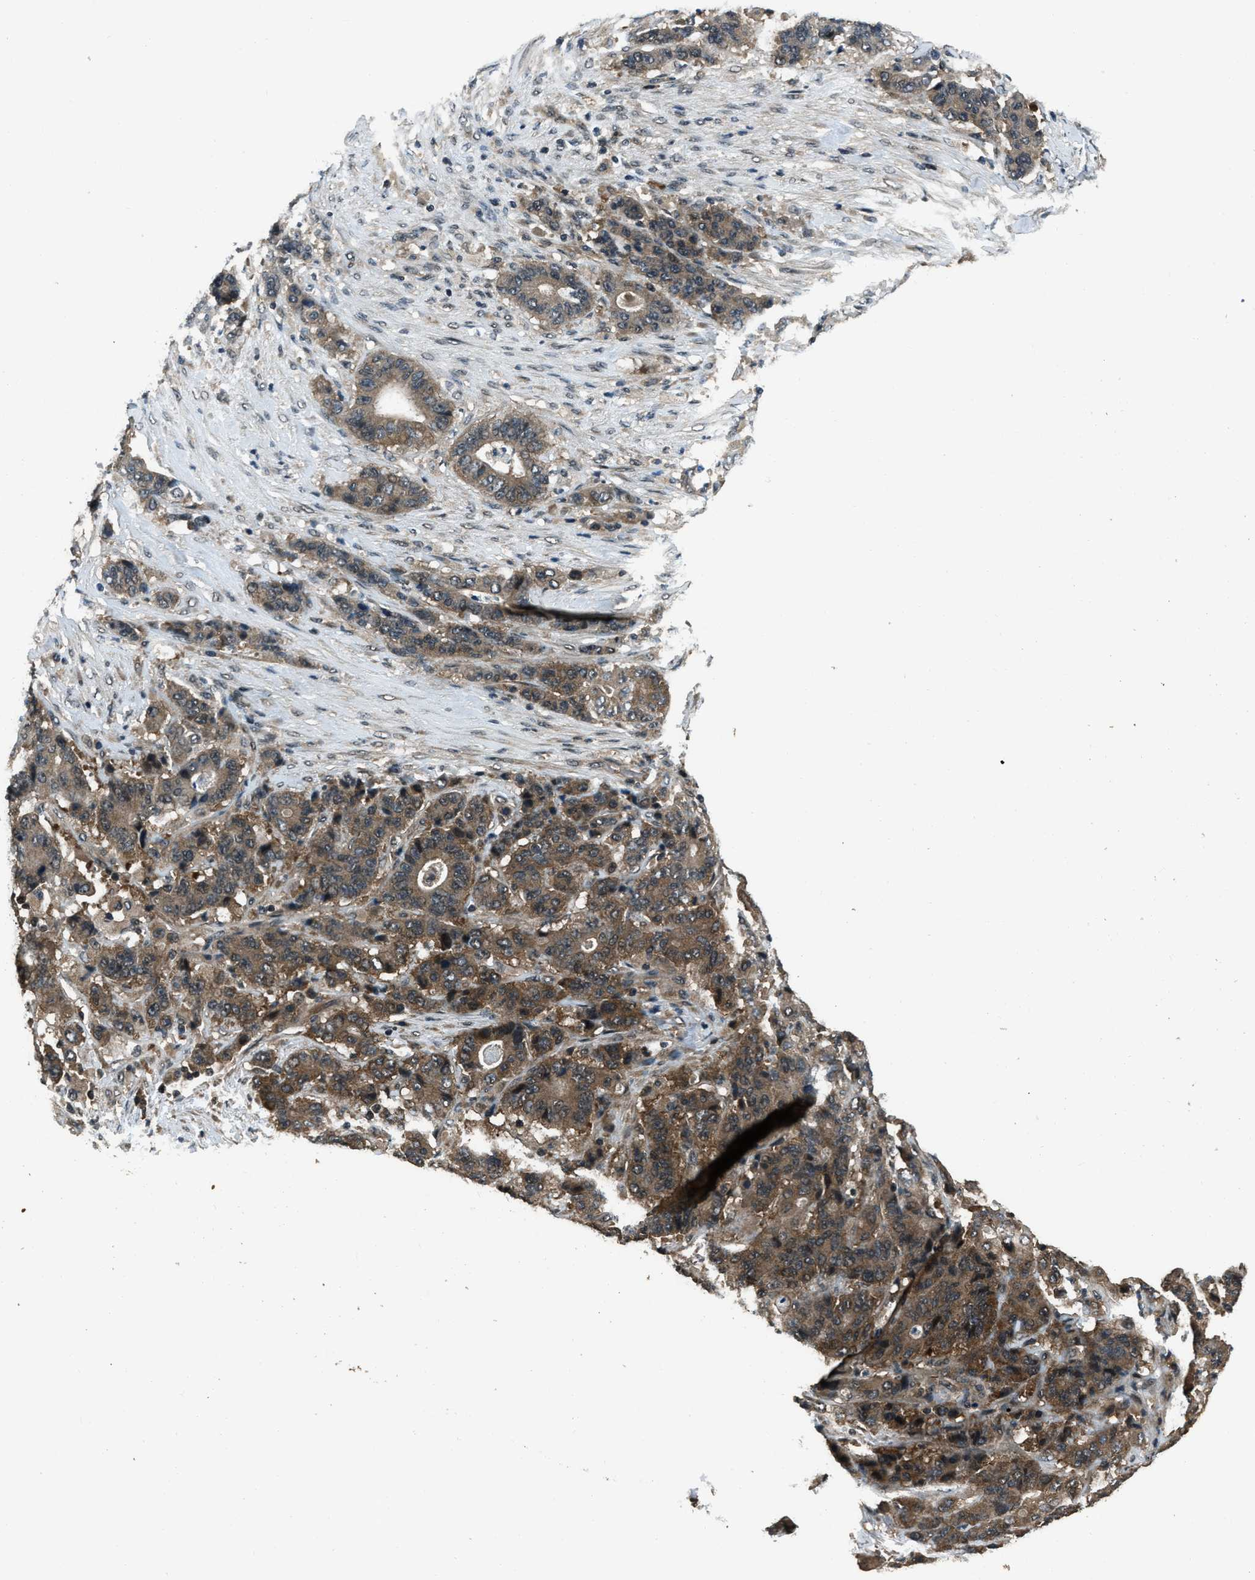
{"staining": {"intensity": "moderate", "quantity": ">75%", "location": "cytoplasmic/membranous"}, "tissue": "stomach cancer", "cell_type": "Tumor cells", "image_type": "cancer", "snomed": [{"axis": "morphology", "description": "Adenocarcinoma, NOS"}, {"axis": "topography", "description": "Stomach"}], "caption": "Stomach cancer tissue shows moderate cytoplasmic/membranous expression in about >75% of tumor cells, visualized by immunohistochemistry.", "gene": "NUDCD3", "patient": {"sex": "female", "age": 73}}